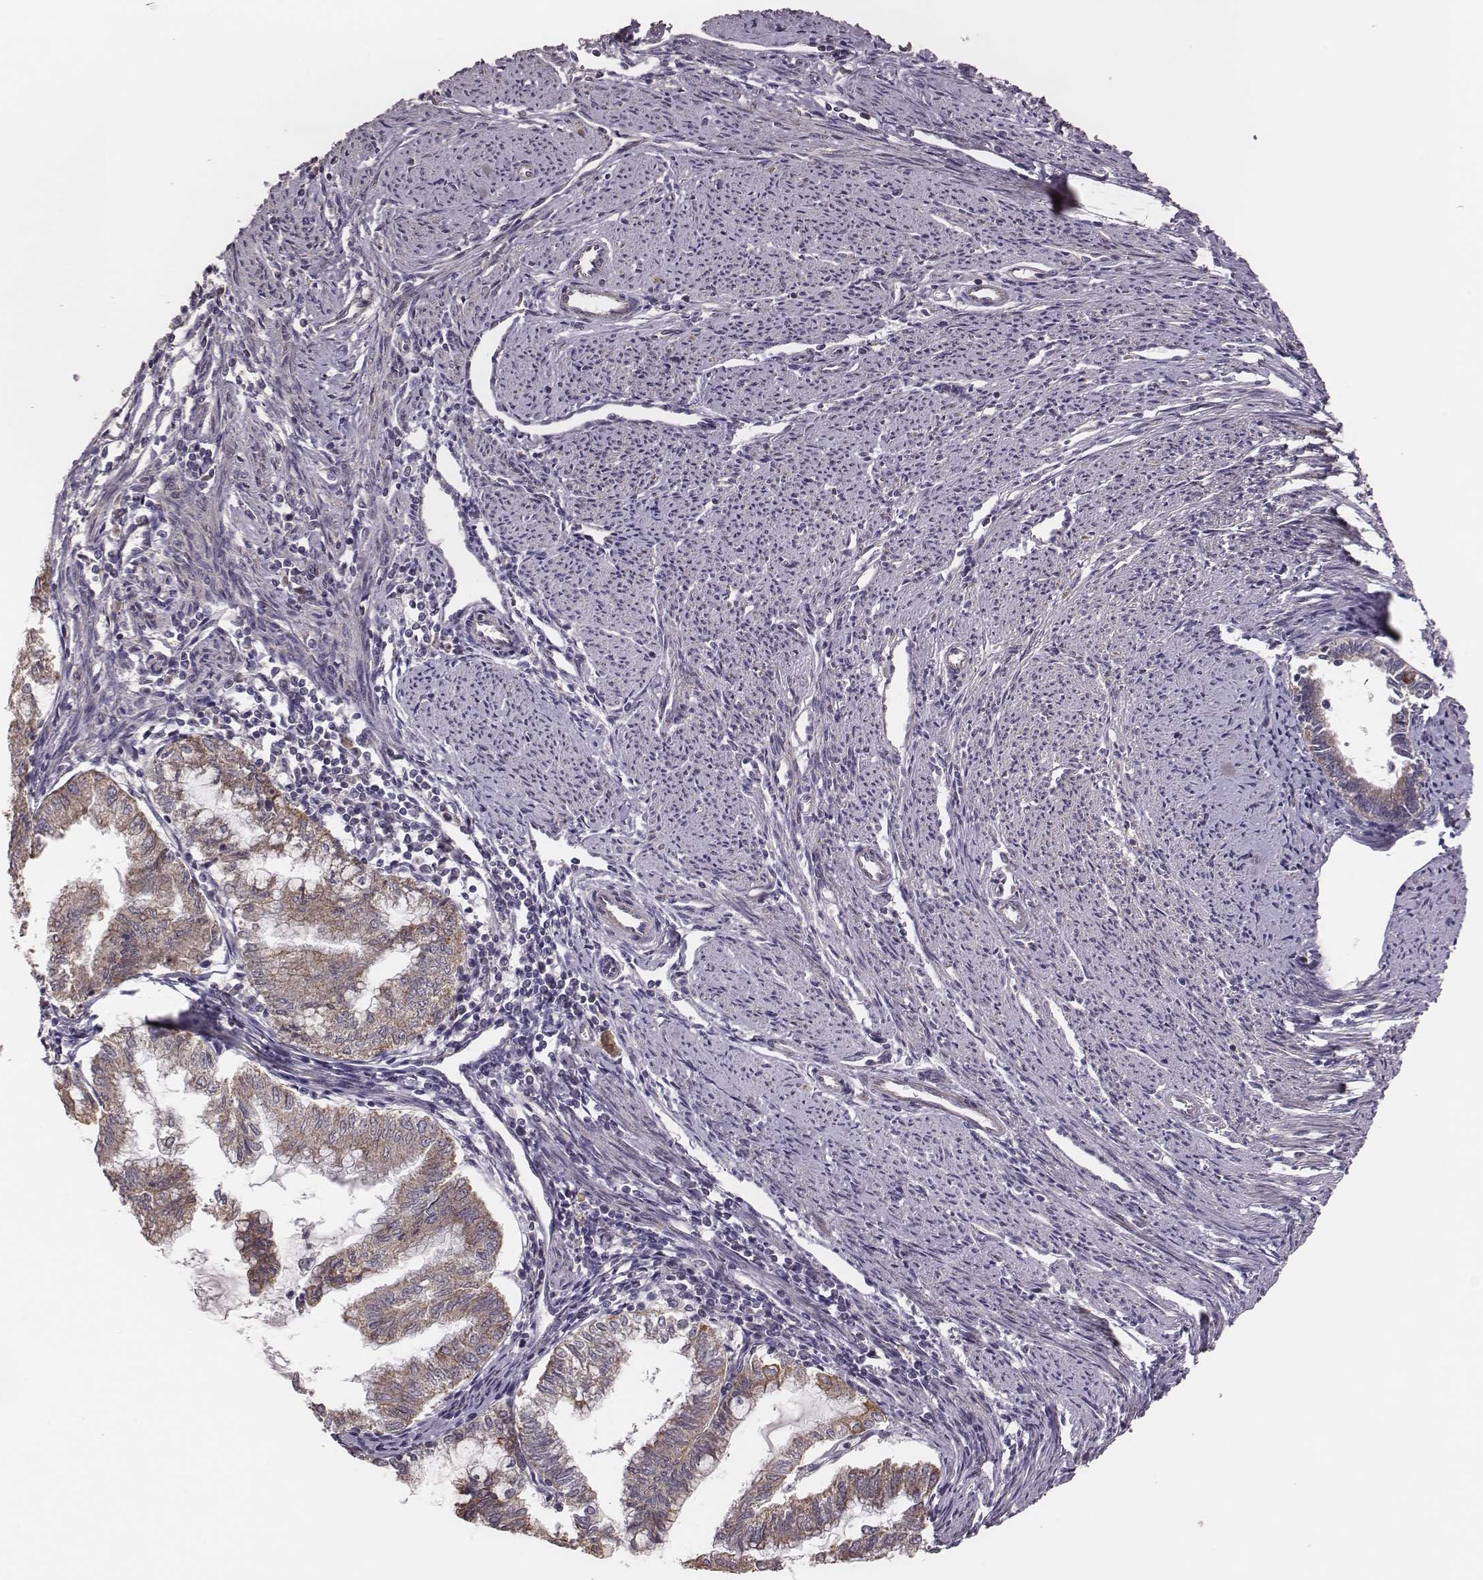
{"staining": {"intensity": "weak", "quantity": "25%-75%", "location": "cytoplasmic/membranous"}, "tissue": "endometrial cancer", "cell_type": "Tumor cells", "image_type": "cancer", "snomed": [{"axis": "morphology", "description": "Adenocarcinoma, NOS"}, {"axis": "topography", "description": "Endometrium"}], "caption": "This is an image of IHC staining of endometrial adenocarcinoma, which shows weak staining in the cytoplasmic/membranous of tumor cells.", "gene": "HAVCR1", "patient": {"sex": "female", "age": 79}}